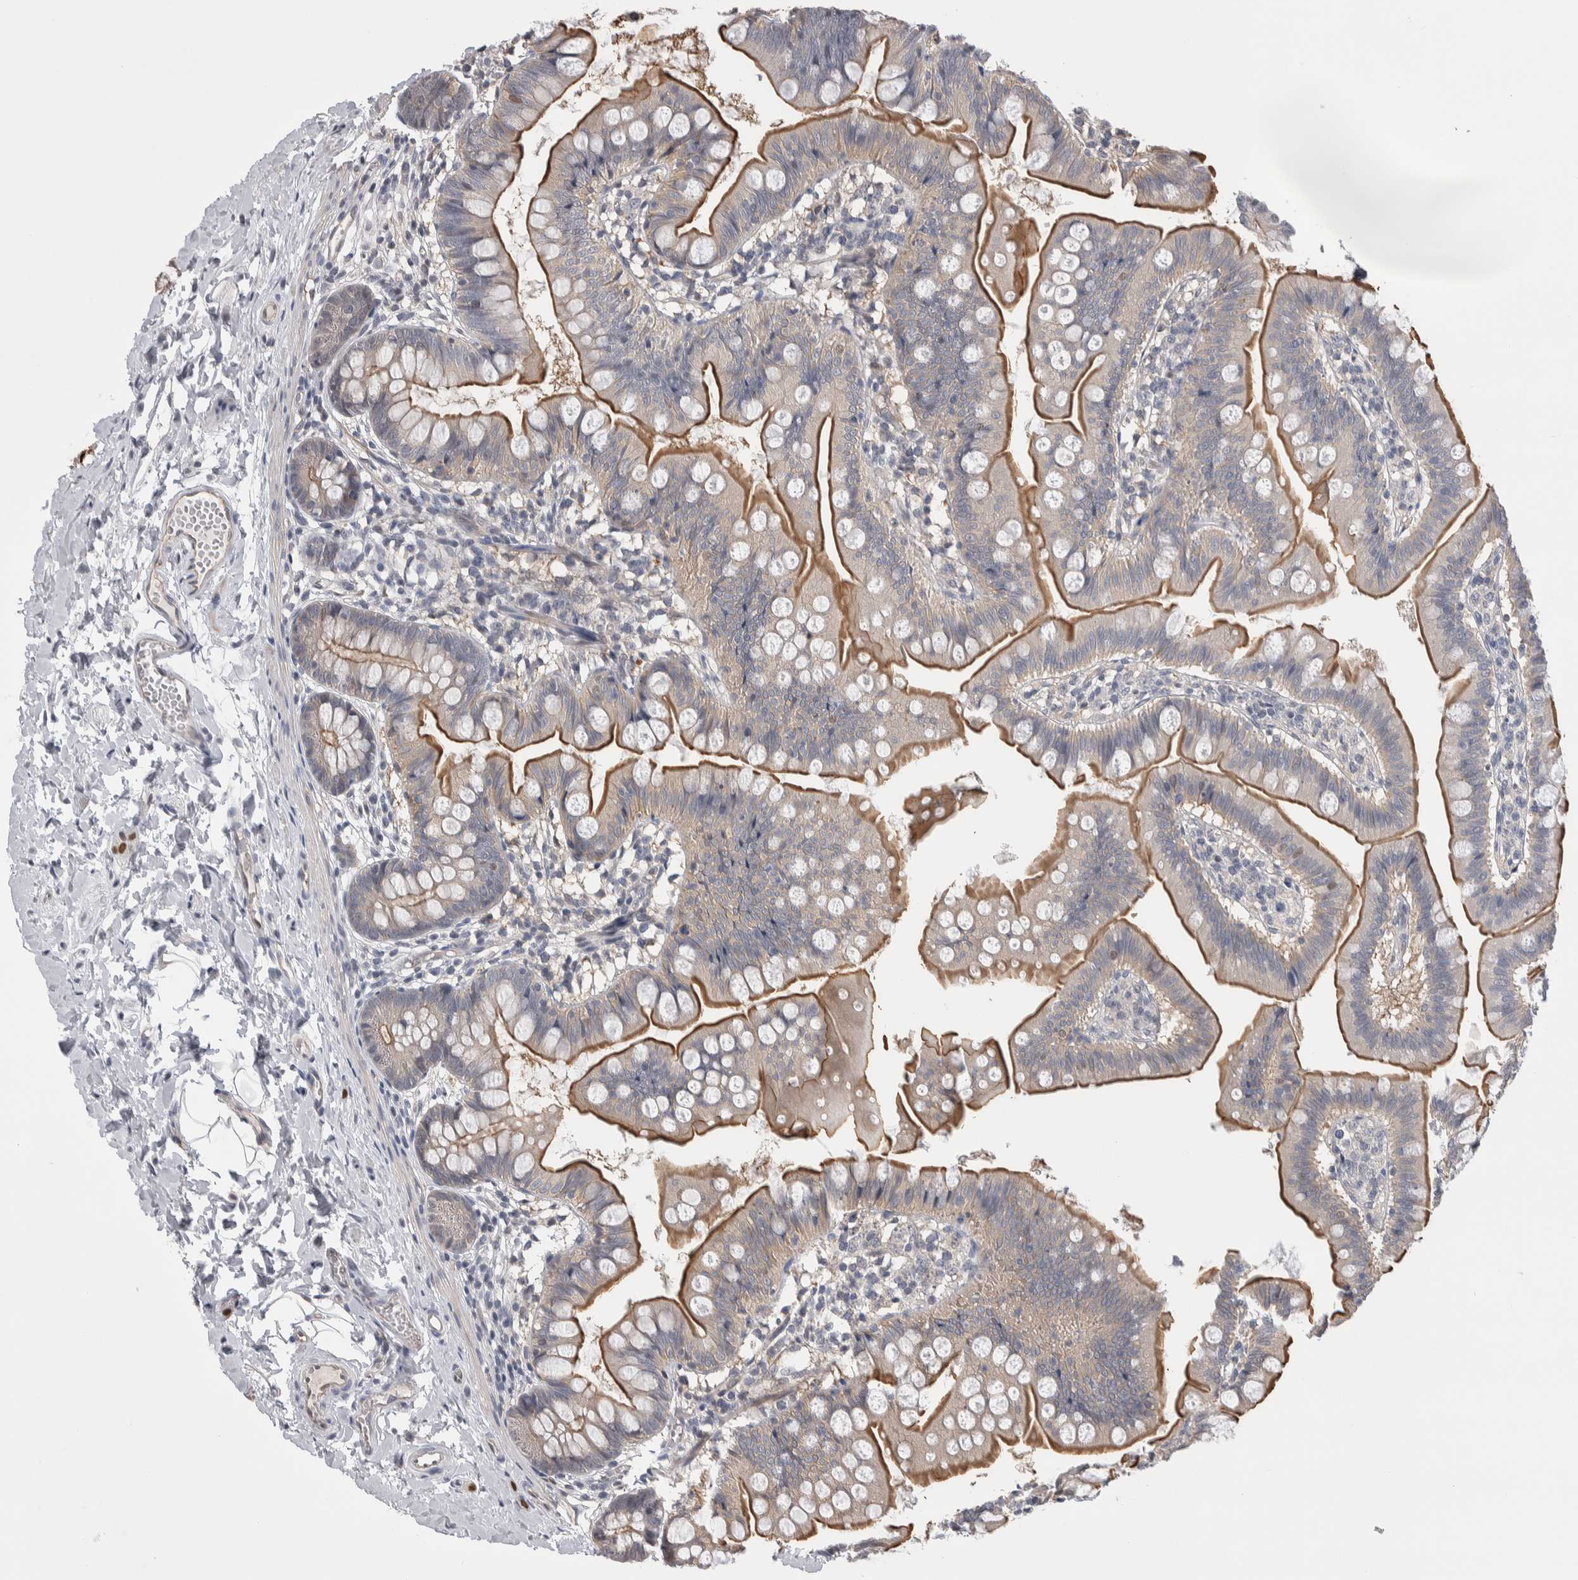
{"staining": {"intensity": "moderate", "quantity": "25%-75%", "location": "cytoplasmic/membranous"}, "tissue": "small intestine", "cell_type": "Glandular cells", "image_type": "normal", "snomed": [{"axis": "morphology", "description": "Normal tissue, NOS"}, {"axis": "topography", "description": "Small intestine"}], "caption": "Glandular cells exhibit medium levels of moderate cytoplasmic/membranous expression in about 25%-75% of cells in unremarkable small intestine. (brown staining indicates protein expression, while blue staining denotes nuclei).", "gene": "ZBTB49", "patient": {"sex": "male", "age": 7}}